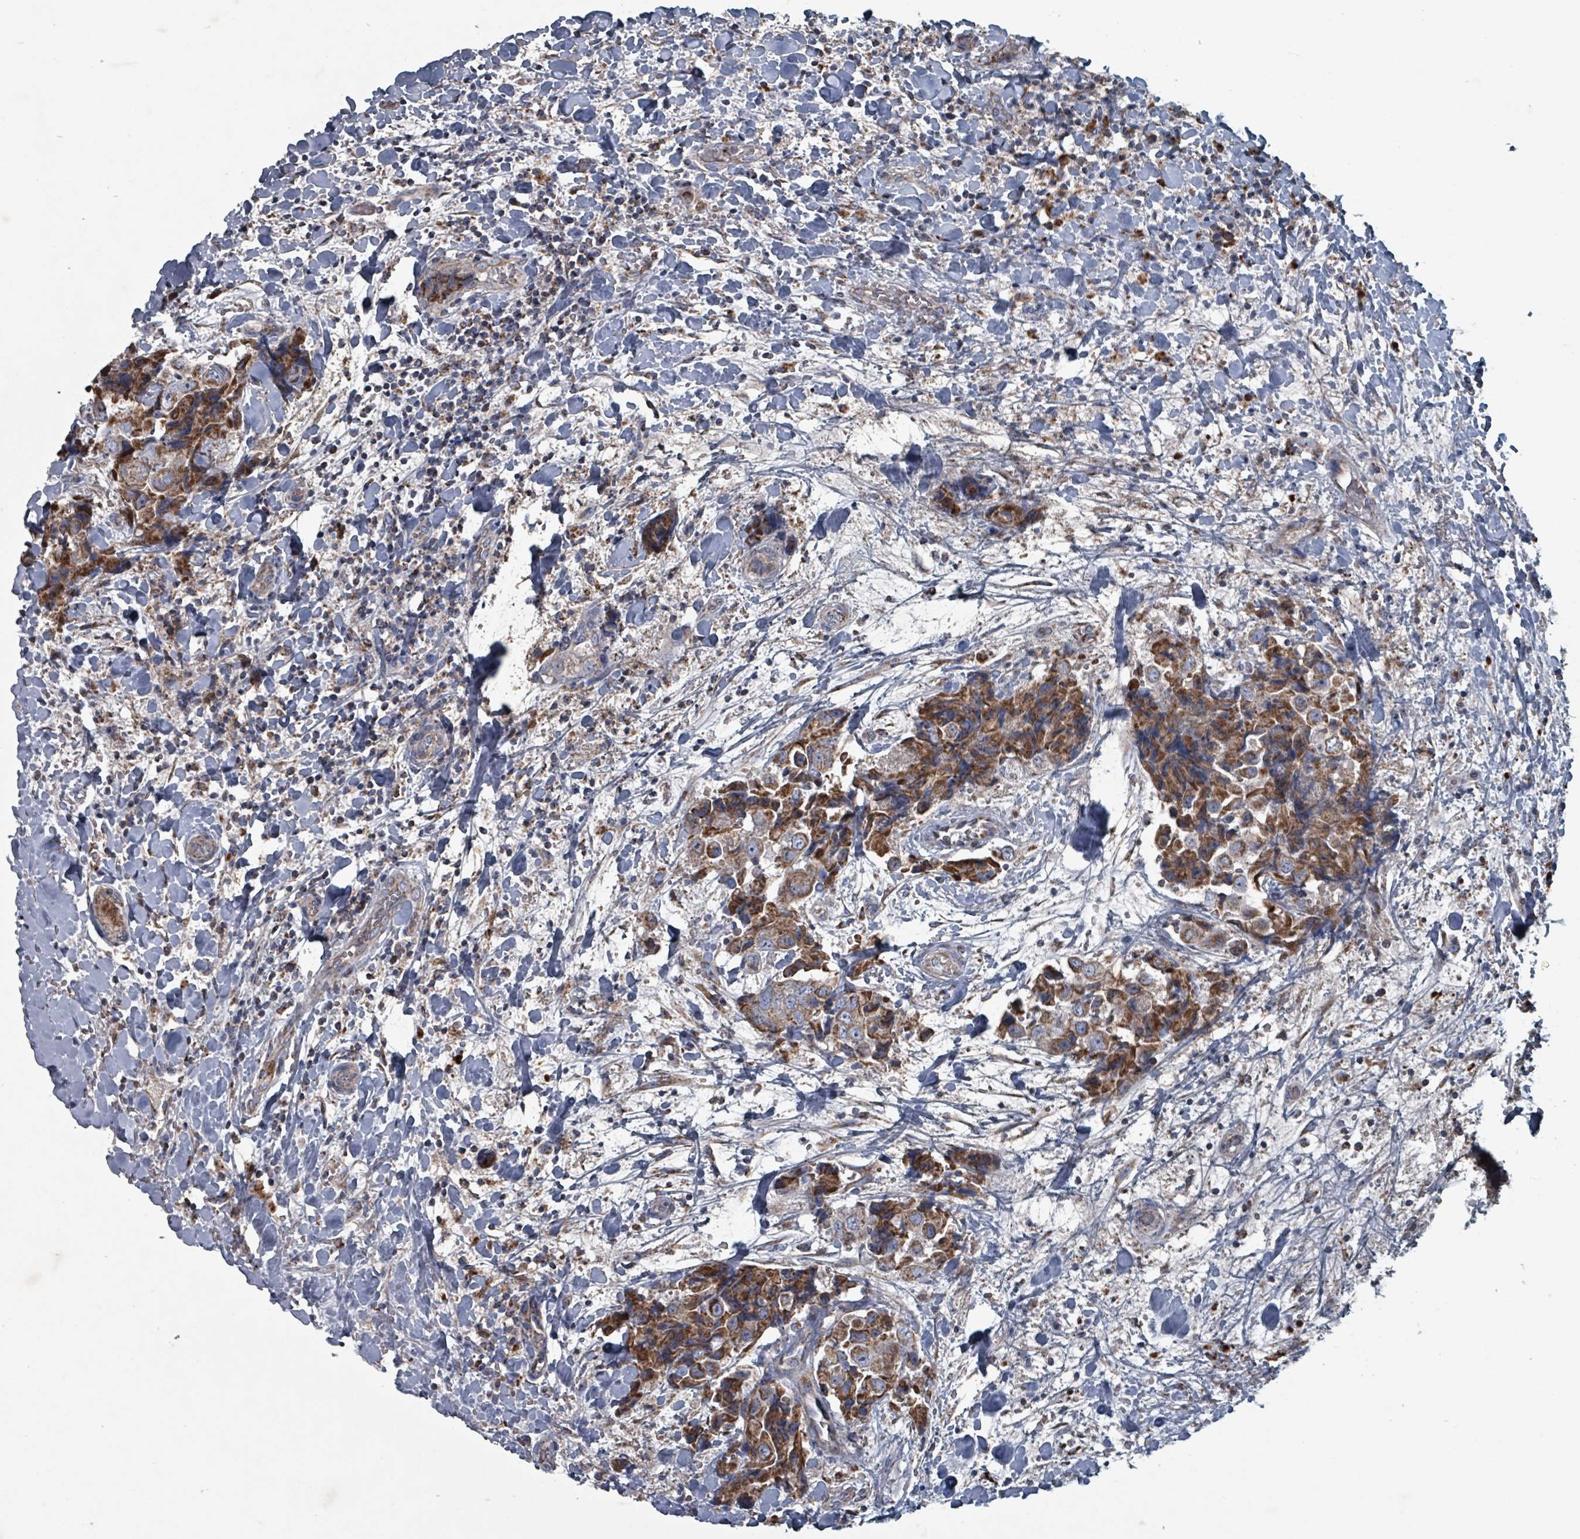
{"staining": {"intensity": "moderate", "quantity": ">75%", "location": "cytoplasmic/membranous"}, "tissue": "breast cancer", "cell_type": "Tumor cells", "image_type": "cancer", "snomed": [{"axis": "morphology", "description": "Normal tissue, NOS"}, {"axis": "morphology", "description": "Duct carcinoma"}, {"axis": "topography", "description": "Breast"}], "caption": "A high-resolution photomicrograph shows IHC staining of breast cancer, which demonstrates moderate cytoplasmic/membranous staining in approximately >75% of tumor cells.", "gene": "ABHD18", "patient": {"sex": "female", "age": 62}}